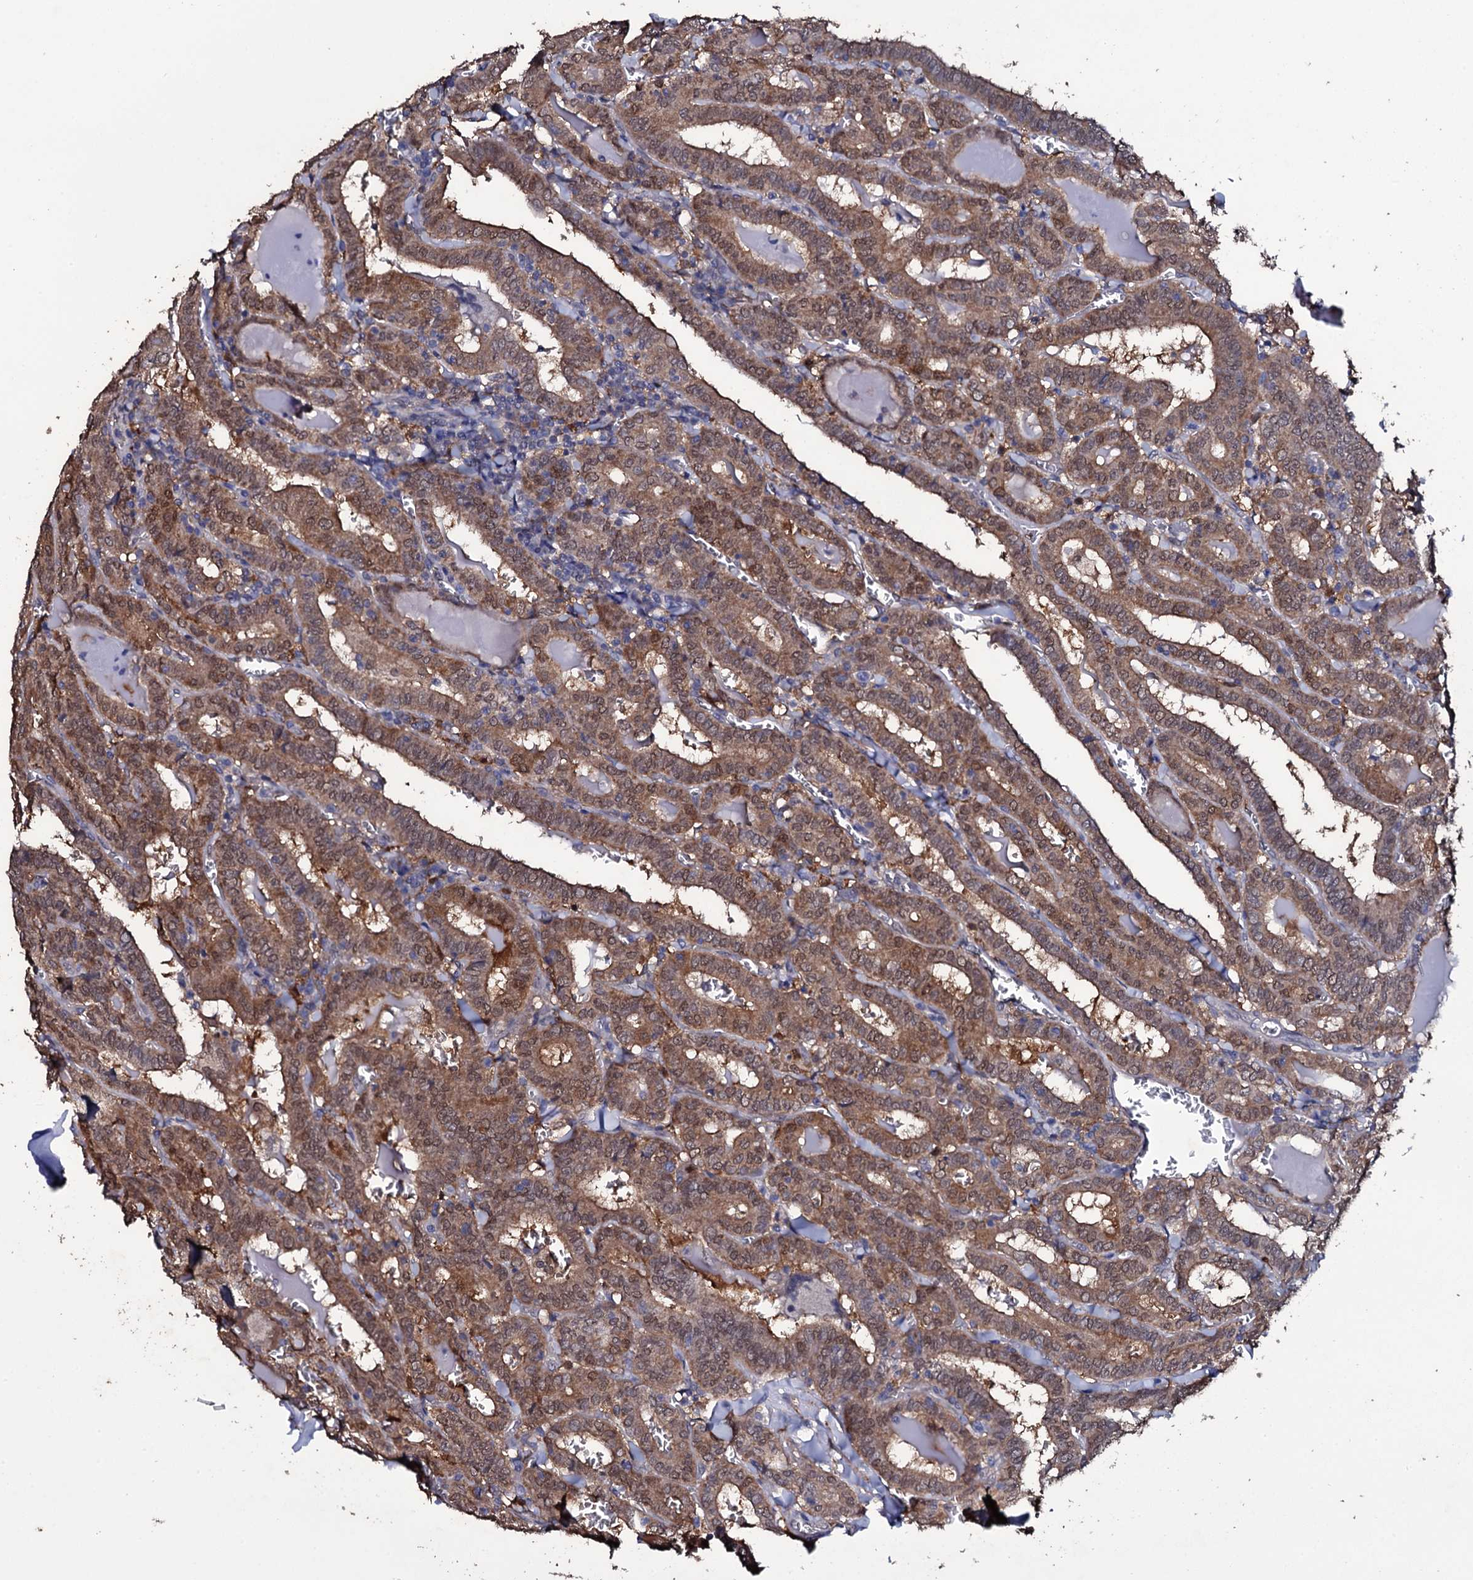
{"staining": {"intensity": "moderate", "quantity": ">75%", "location": "cytoplasmic/membranous,nuclear"}, "tissue": "thyroid cancer", "cell_type": "Tumor cells", "image_type": "cancer", "snomed": [{"axis": "morphology", "description": "Papillary adenocarcinoma, NOS"}, {"axis": "topography", "description": "Thyroid gland"}], "caption": "Tumor cells display moderate cytoplasmic/membranous and nuclear expression in approximately >75% of cells in thyroid cancer (papillary adenocarcinoma).", "gene": "CRYL1", "patient": {"sex": "female", "age": 72}}